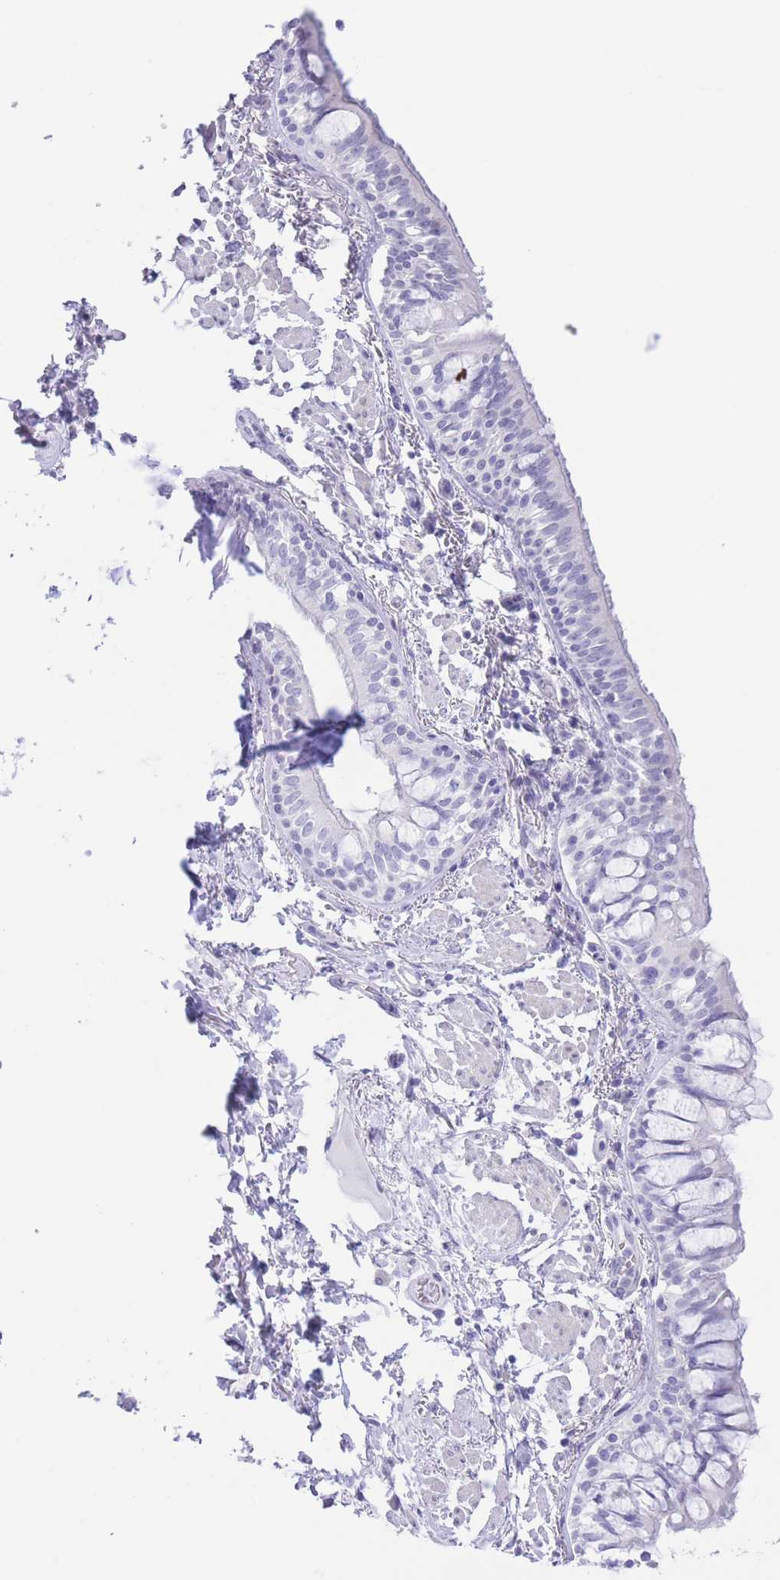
{"staining": {"intensity": "negative", "quantity": "none", "location": "none"}, "tissue": "bronchus", "cell_type": "Respiratory epithelial cells", "image_type": "normal", "snomed": [{"axis": "morphology", "description": "Normal tissue, NOS"}, {"axis": "topography", "description": "Bronchus"}], "caption": "This is an IHC image of normal human bronchus. There is no staining in respiratory epithelial cells.", "gene": "PKLR", "patient": {"sex": "male", "age": 70}}